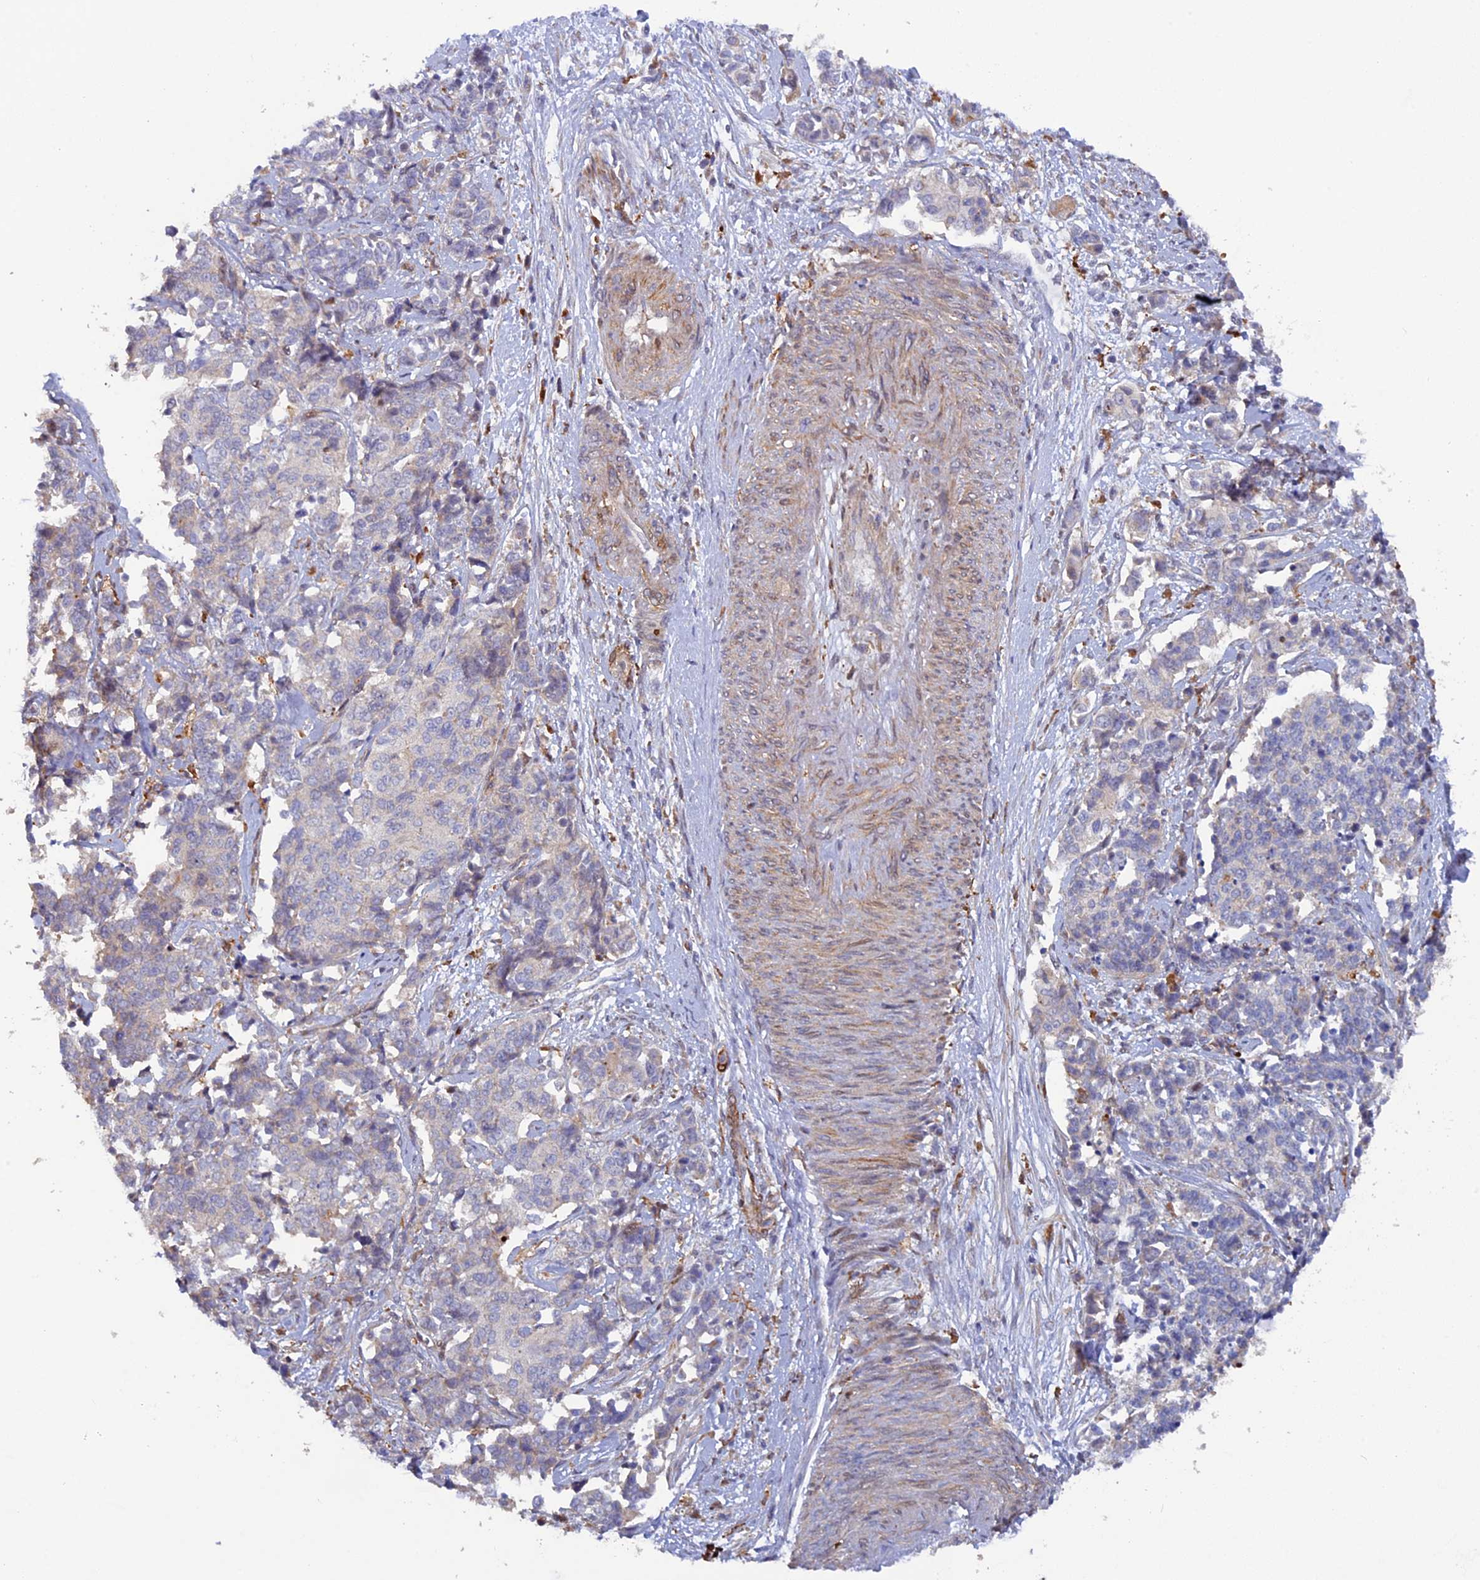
{"staining": {"intensity": "negative", "quantity": "none", "location": "none"}, "tissue": "cervical cancer", "cell_type": "Tumor cells", "image_type": "cancer", "snomed": [{"axis": "morphology", "description": "Normal tissue, NOS"}, {"axis": "morphology", "description": "Squamous cell carcinoma, NOS"}, {"axis": "topography", "description": "Cervix"}], "caption": "Immunohistochemistry of human squamous cell carcinoma (cervical) reveals no positivity in tumor cells.", "gene": "FERMT1", "patient": {"sex": "female", "age": 35}}